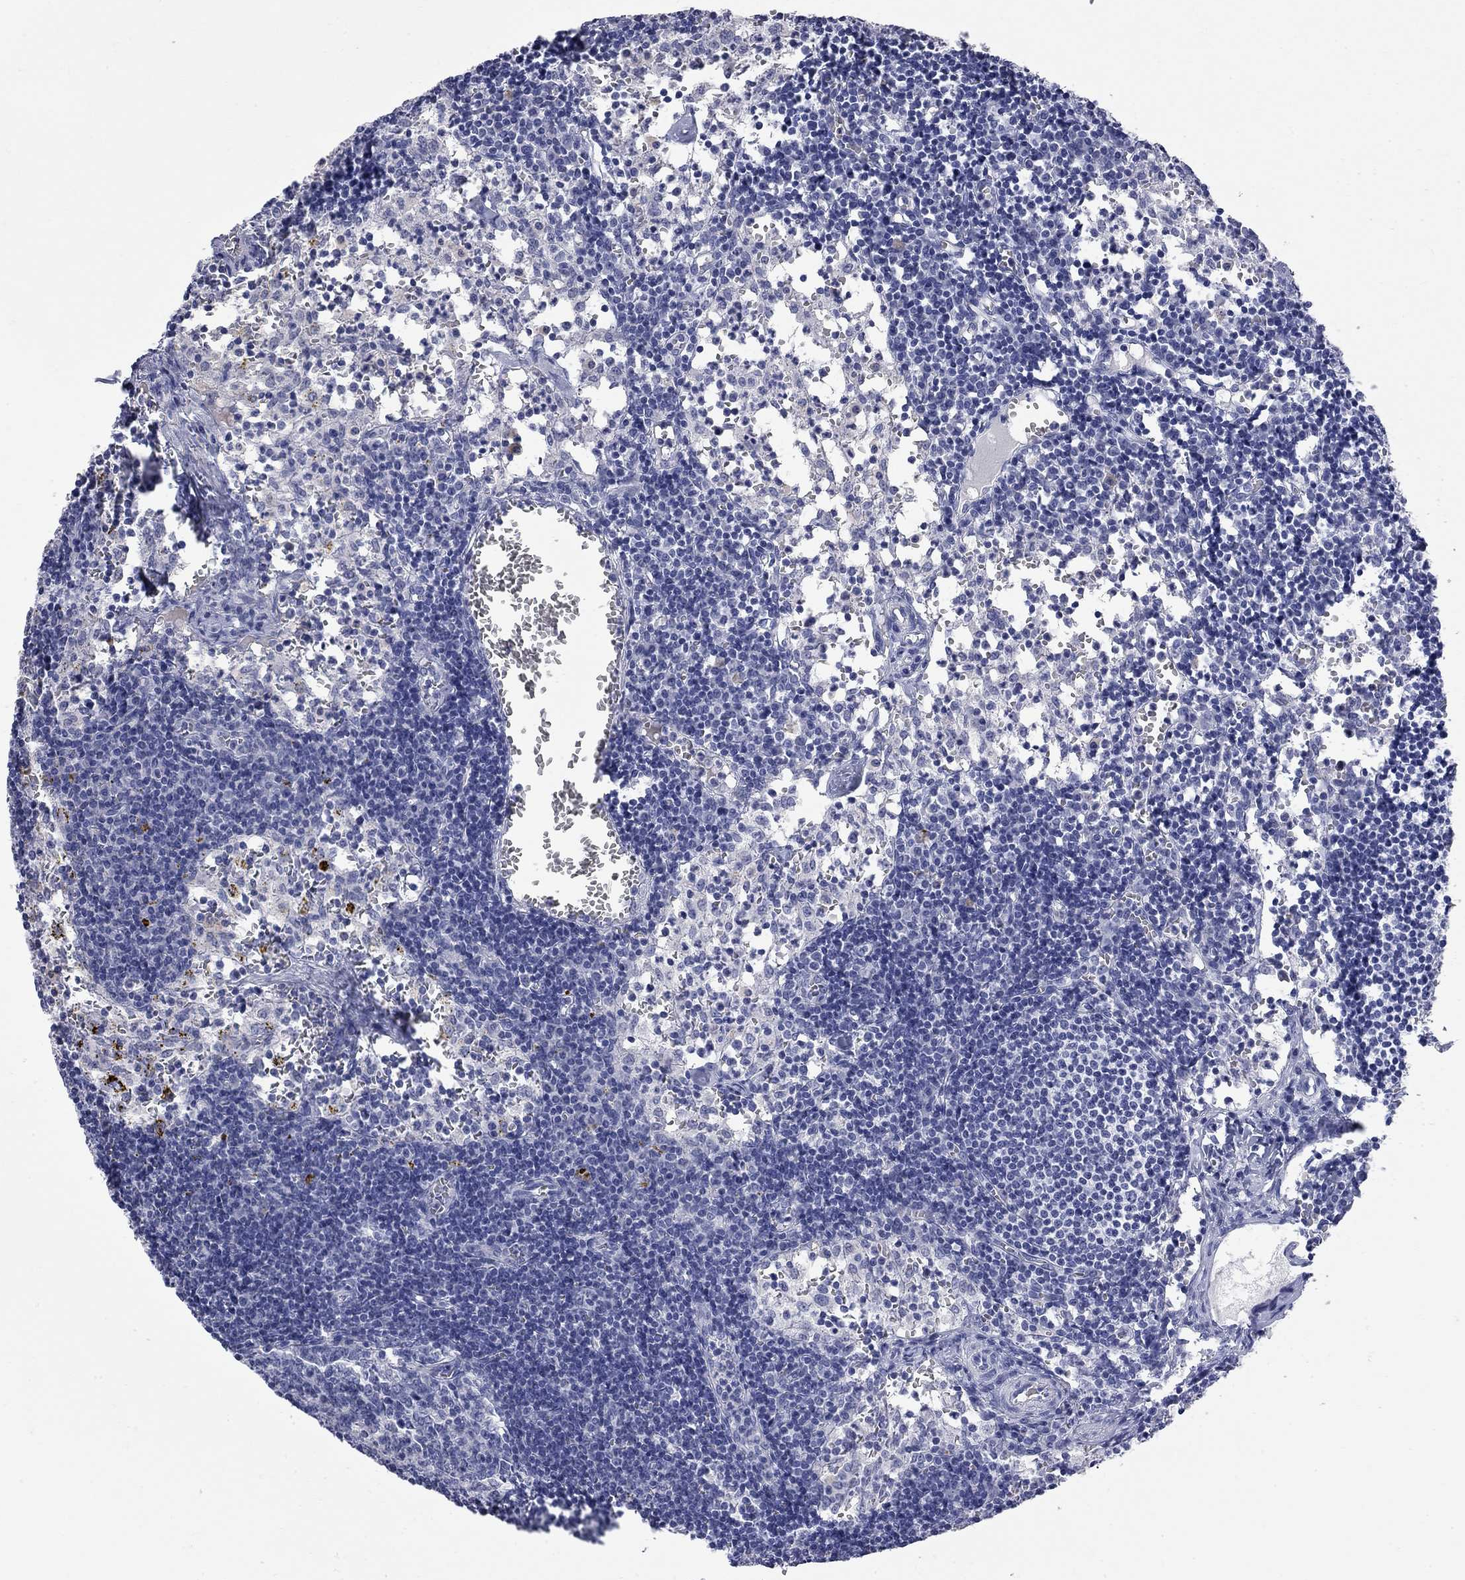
{"staining": {"intensity": "negative", "quantity": "none", "location": "none"}, "tissue": "lymph node", "cell_type": "Non-germinal center cells", "image_type": "normal", "snomed": [{"axis": "morphology", "description": "Normal tissue, NOS"}, {"axis": "topography", "description": "Lymph node"}], "caption": "An immunohistochemistry micrograph of normal lymph node is shown. There is no staining in non-germinal center cells of lymph node.", "gene": "FAM221B", "patient": {"sex": "female", "age": 52}}